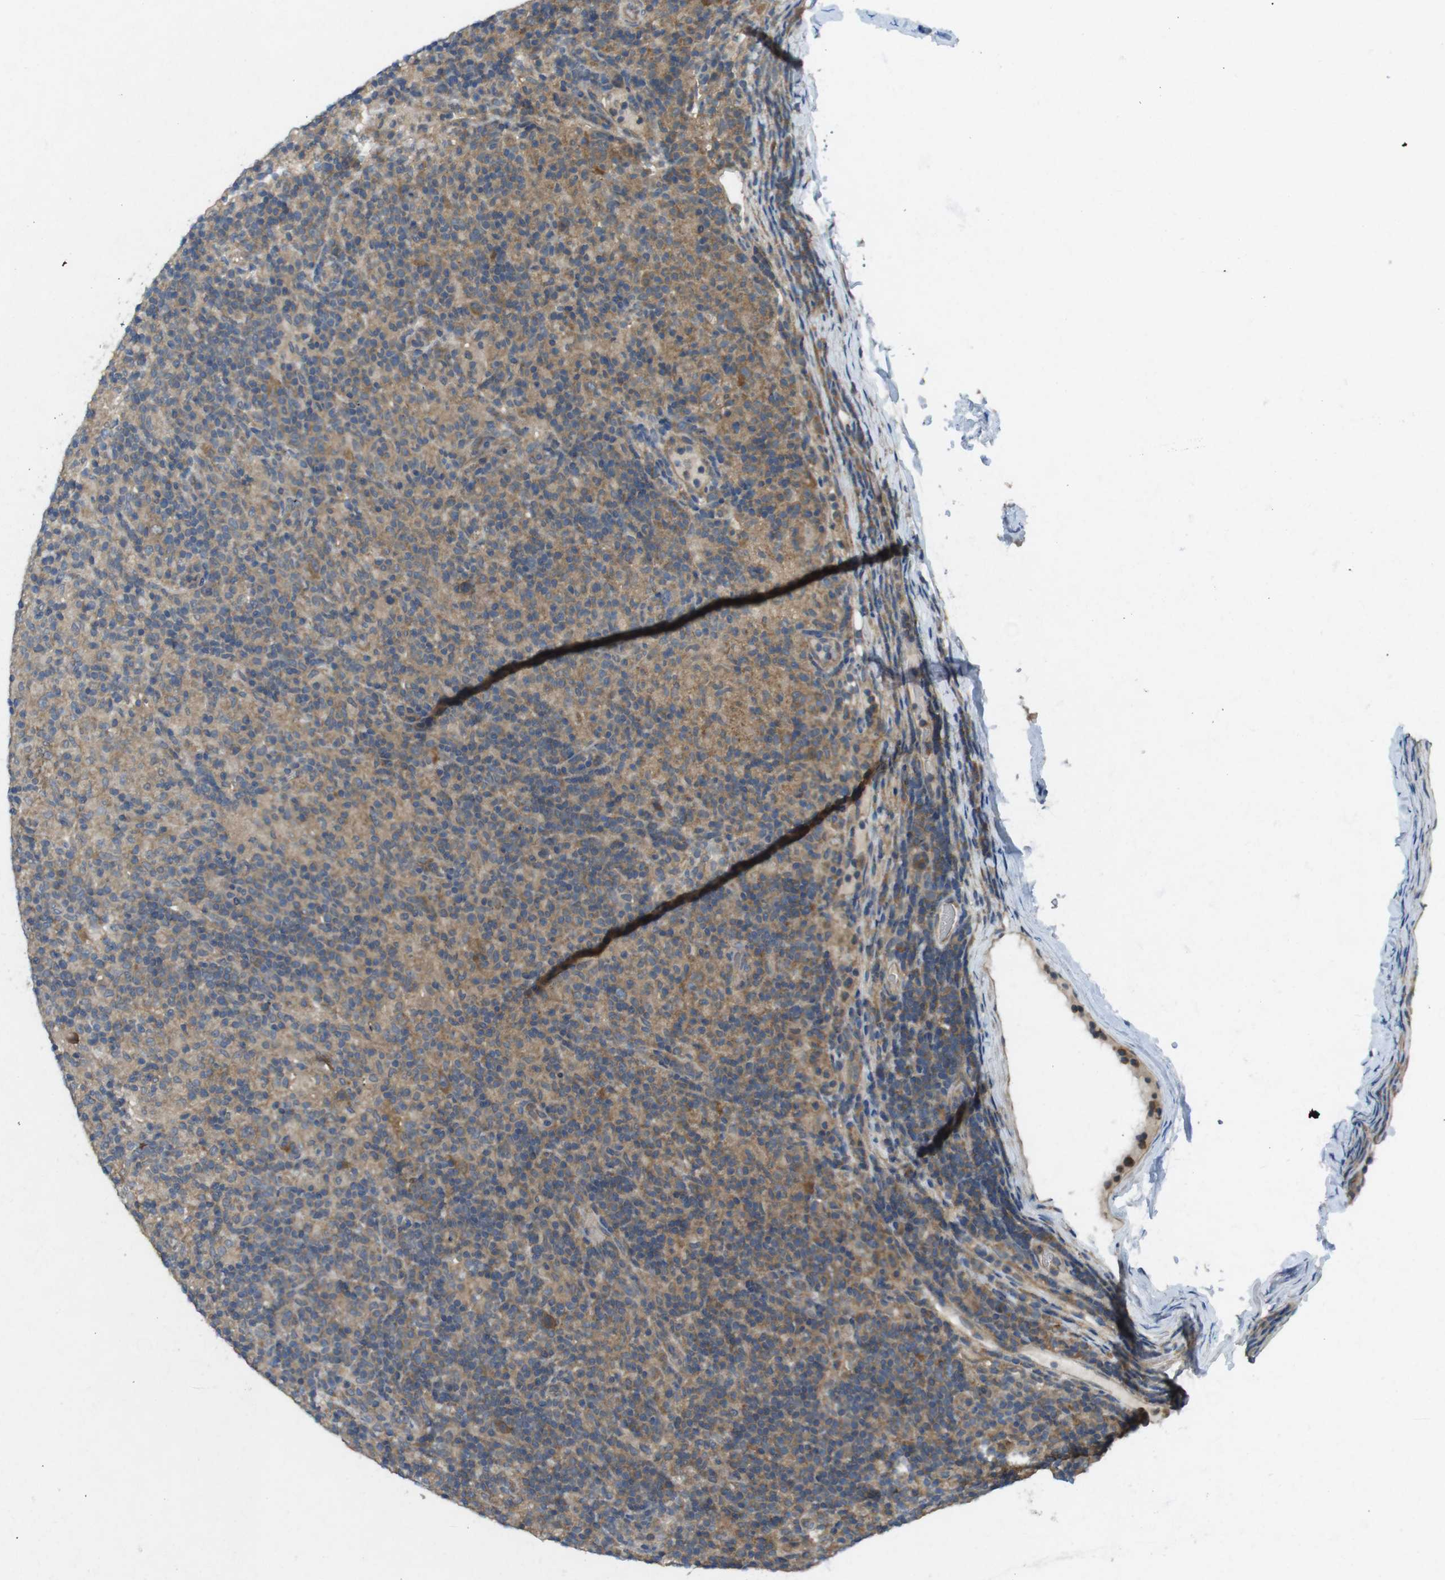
{"staining": {"intensity": "moderate", "quantity": ">75%", "location": "cytoplasmic/membranous"}, "tissue": "lymphoma", "cell_type": "Tumor cells", "image_type": "cancer", "snomed": [{"axis": "morphology", "description": "Hodgkin's disease, NOS"}, {"axis": "topography", "description": "Lymph node"}], "caption": "High-power microscopy captured an immunohistochemistry (IHC) image of Hodgkin's disease, revealing moderate cytoplasmic/membranous expression in approximately >75% of tumor cells.", "gene": "SUGT1", "patient": {"sex": "male", "age": 70}}